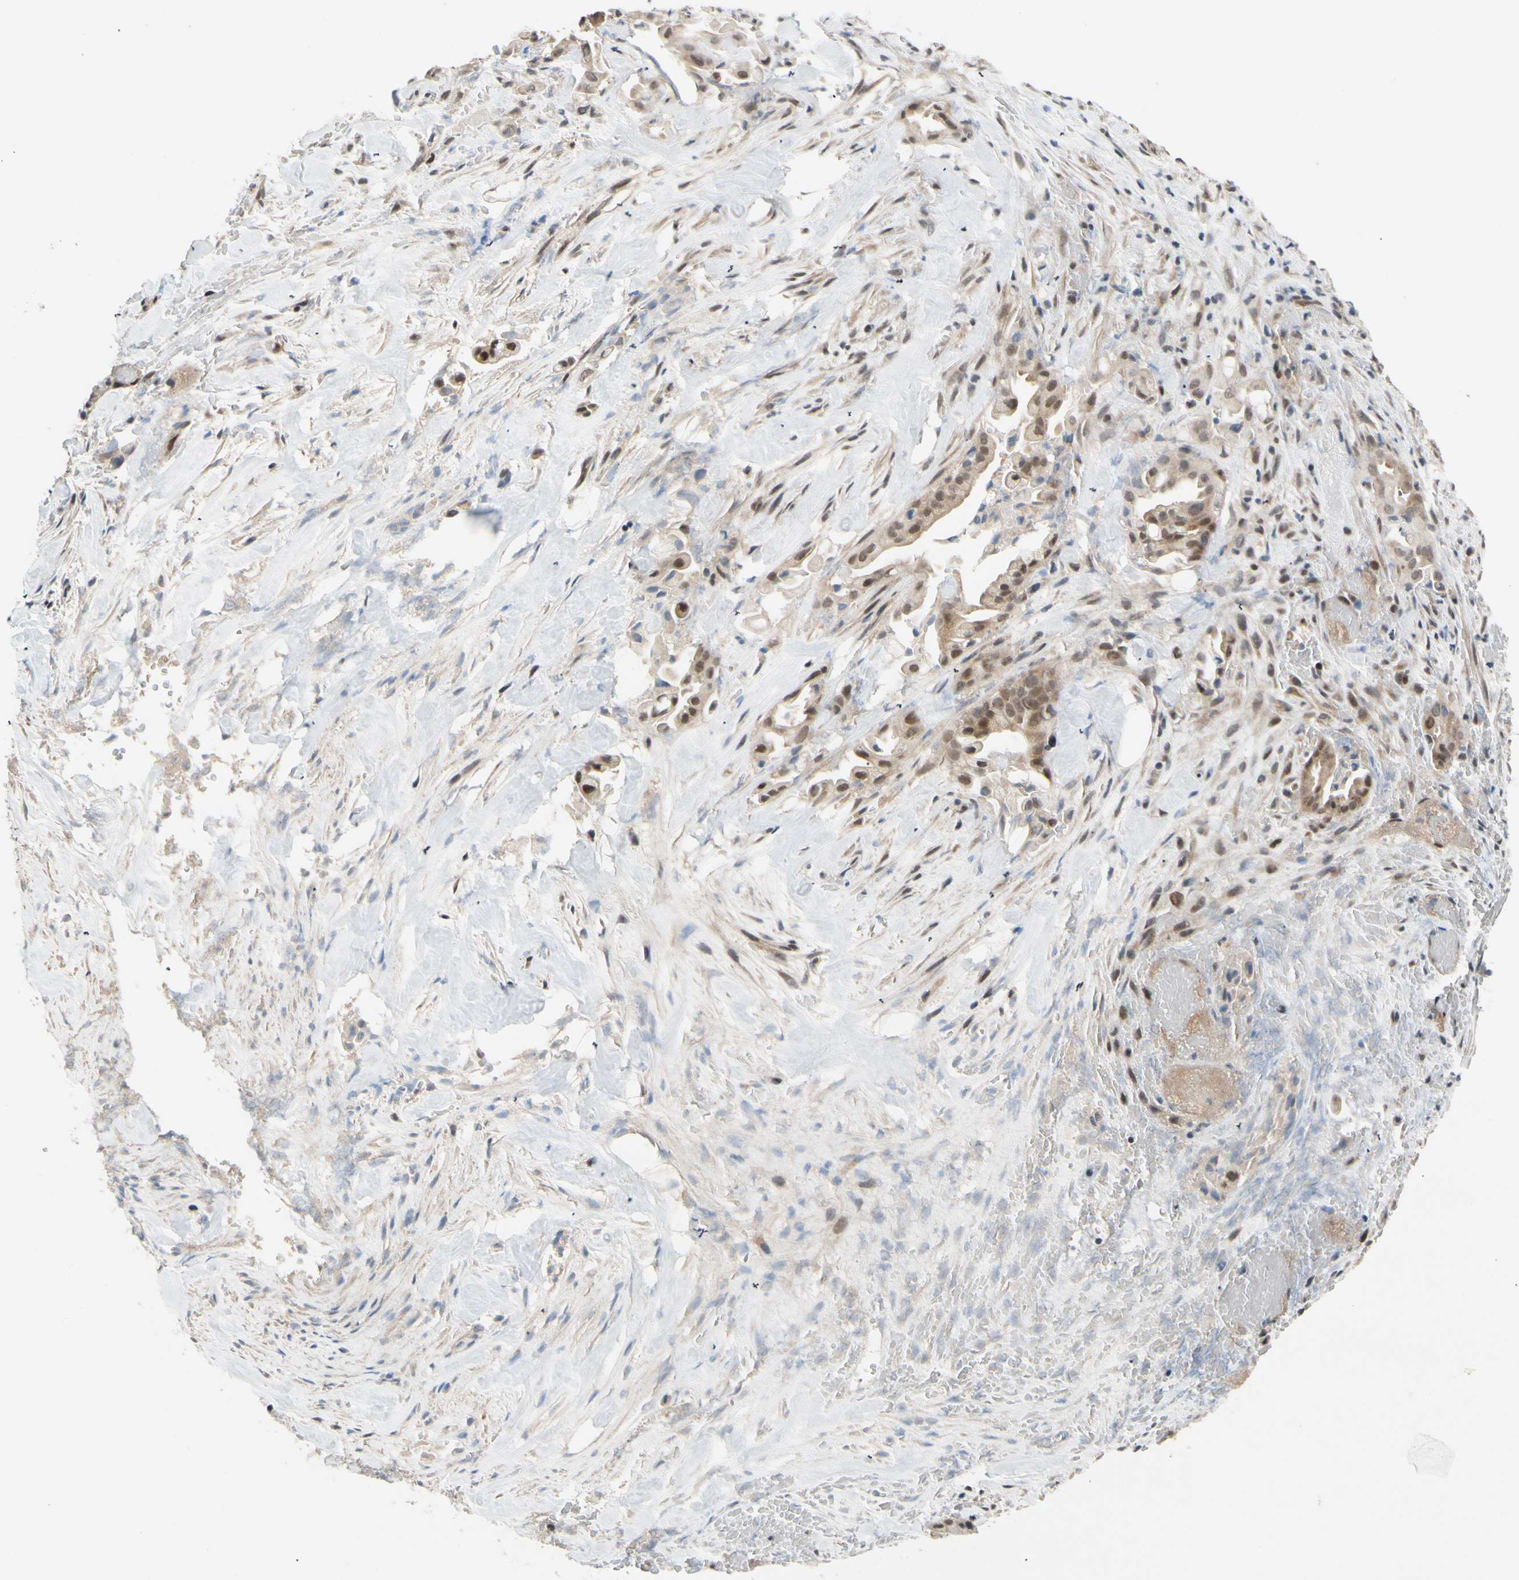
{"staining": {"intensity": "weak", "quantity": ">75%", "location": "cytoplasmic/membranous,nuclear"}, "tissue": "liver cancer", "cell_type": "Tumor cells", "image_type": "cancer", "snomed": [{"axis": "morphology", "description": "Cholangiocarcinoma"}, {"axis": "topography", "description": "Liver"}], "caption": "High-power microscopy captured an IHC image of cholangiocarcinoma (liver), revealing weak cytoplasmic/membranous and nuclear positivity in approximately >75% of tumor cells.", "gene": "TAF4", "patient": {"sex": "female", "age": 68}}